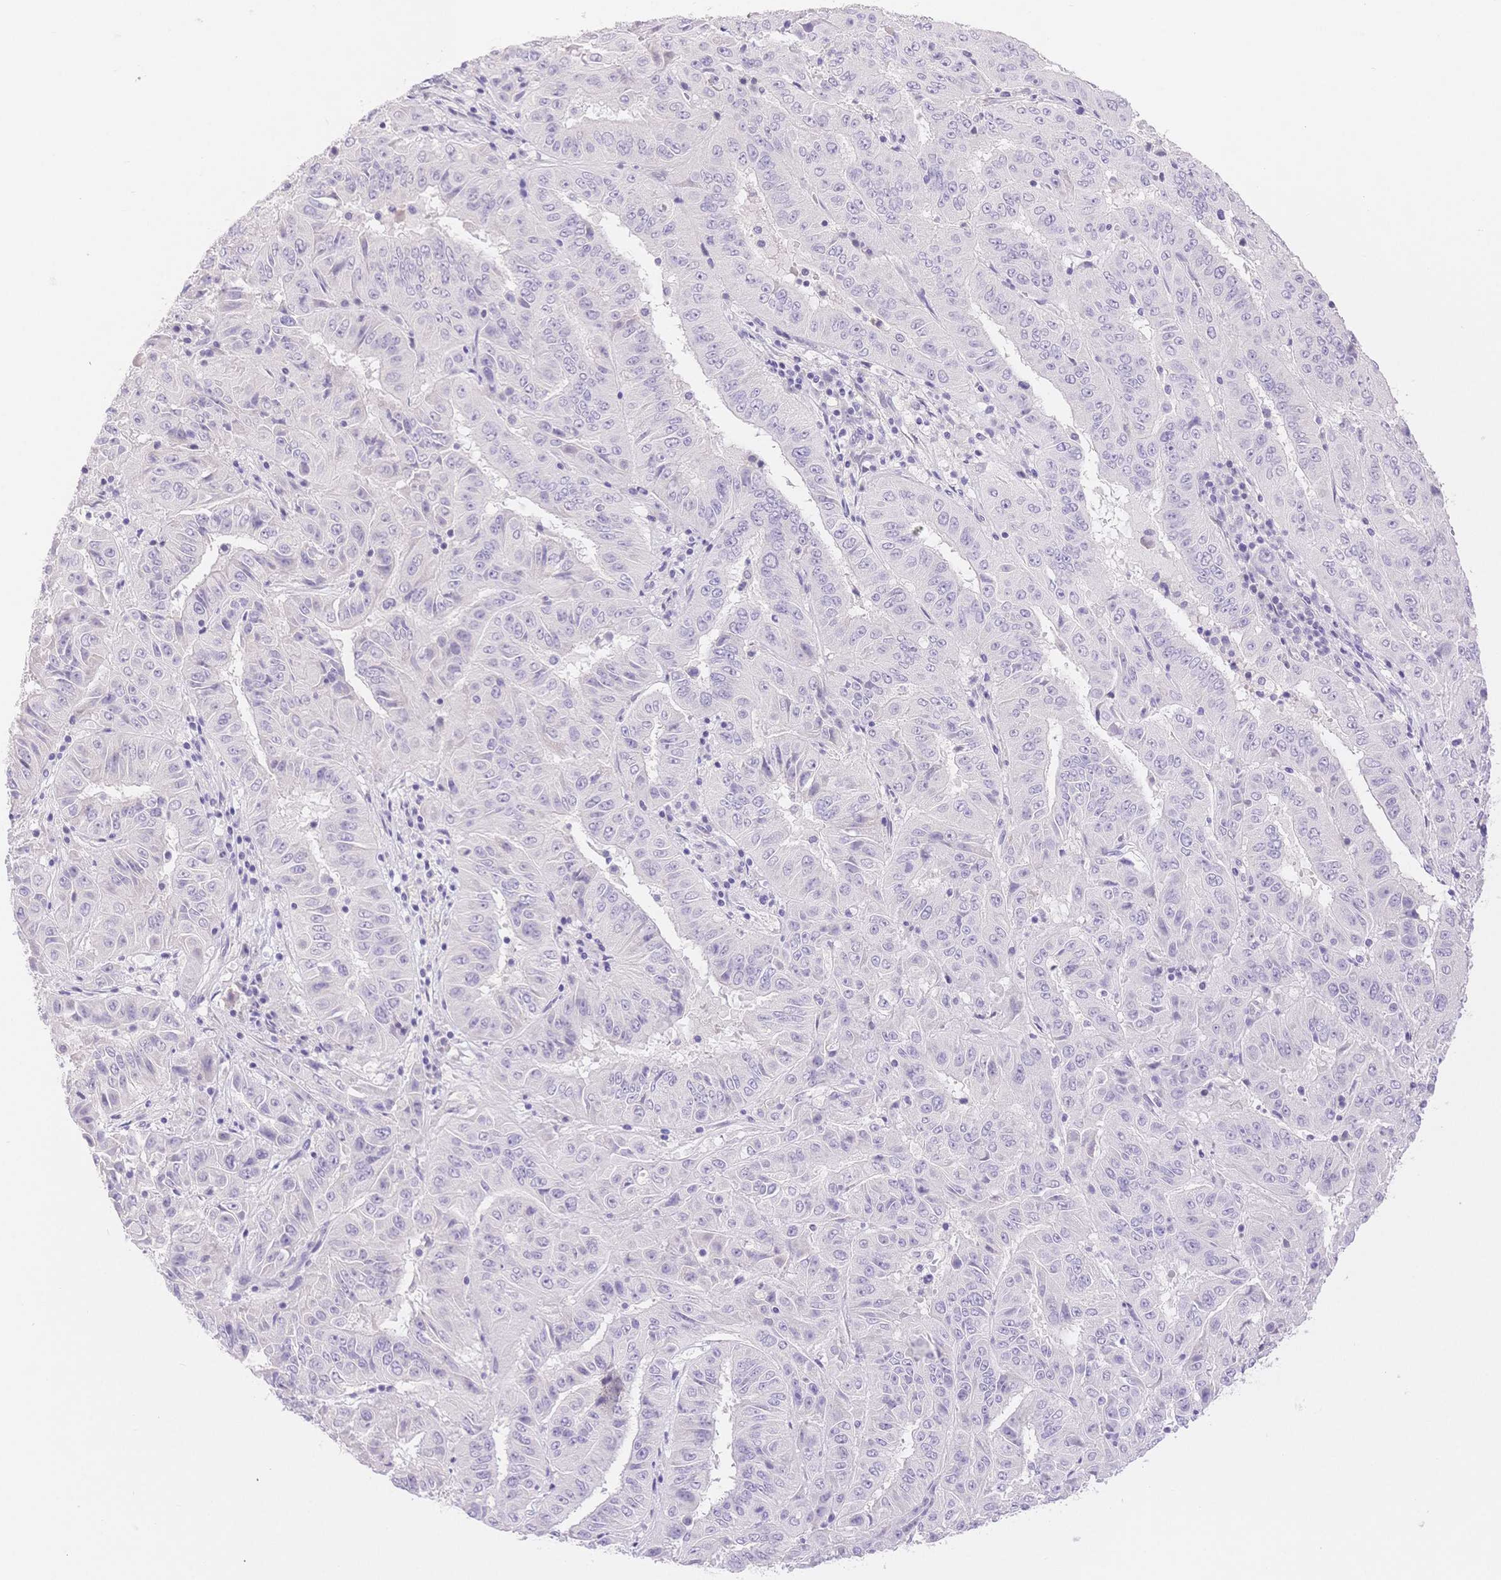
{"staining": {"intensity": "negative", "quantity": "none", "location": "none"}, "tissue": "pancreatic cancer", "cell_type": "Tumor cells", "image_type": "cancer", "snomed": [{"axis": "morphology", "description": "Adenocarcinoma, NOS"}, {"axis": "topography", "description": "Pancreas"}], "caption": "This is an IHC image of human pancreatic adenocarcinoma. There is no positivity in tumor cells.", "gene": "MYOM1", "patient": {"sex": "male", "age": 63}}